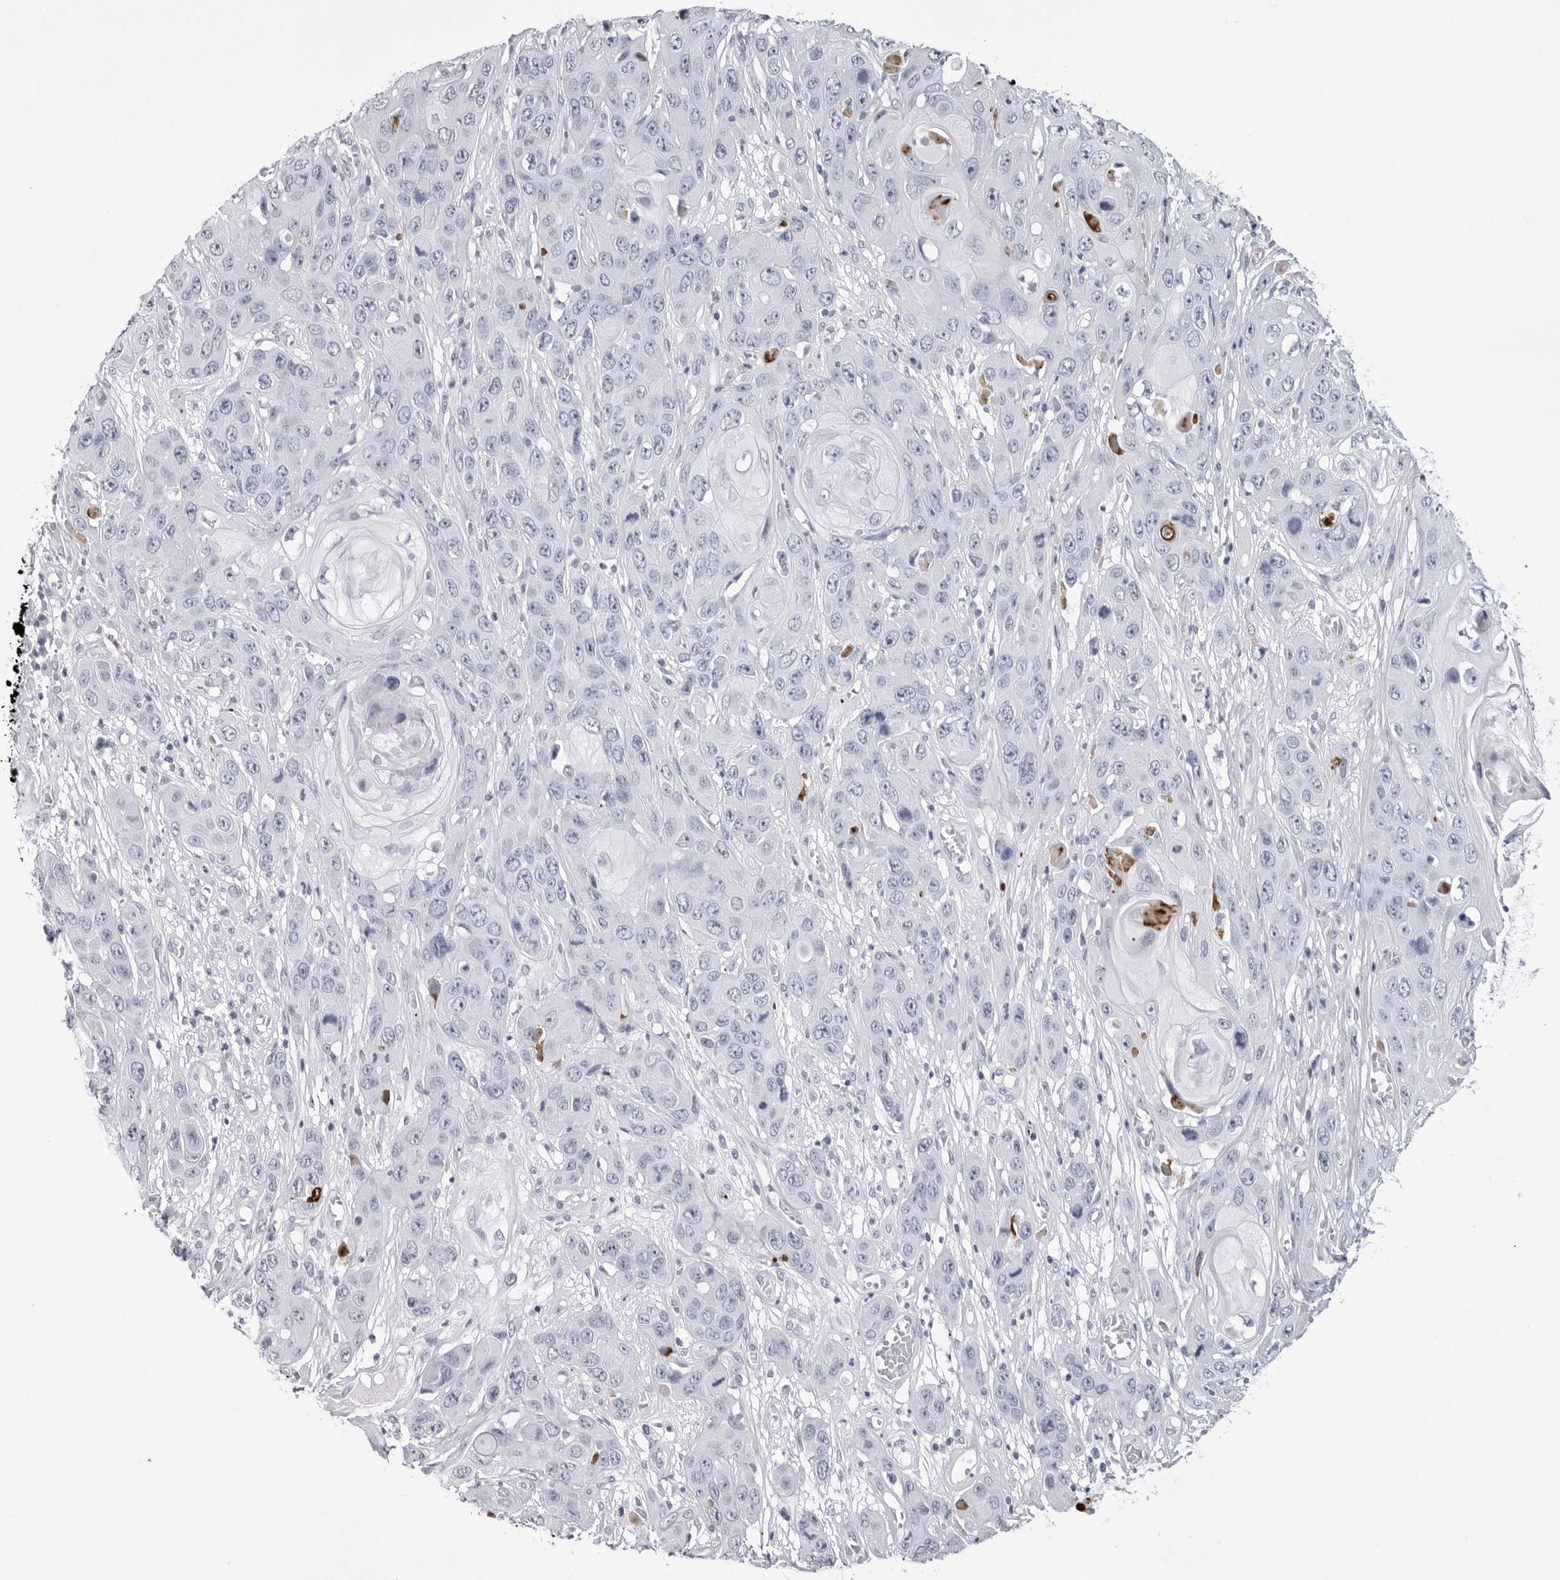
{"staining": {"intensity": "negative", "quantity": "none", "location": "none"}, "tissue": "skin cancer", "cell_type": "Tumor cells", "image_type": "cancer", "snomed": [{"axis": "morphology", "description": "Squamous cell carcinoma, NOS"}, {"axis": "topography", "description": "Skin"}], "caption": "The photomicrograph shows no staining of tumor cells in skin squamous cell carcinoma.", "gene": "COL26A1", "patient": {"sex": "male", "age": 55}}